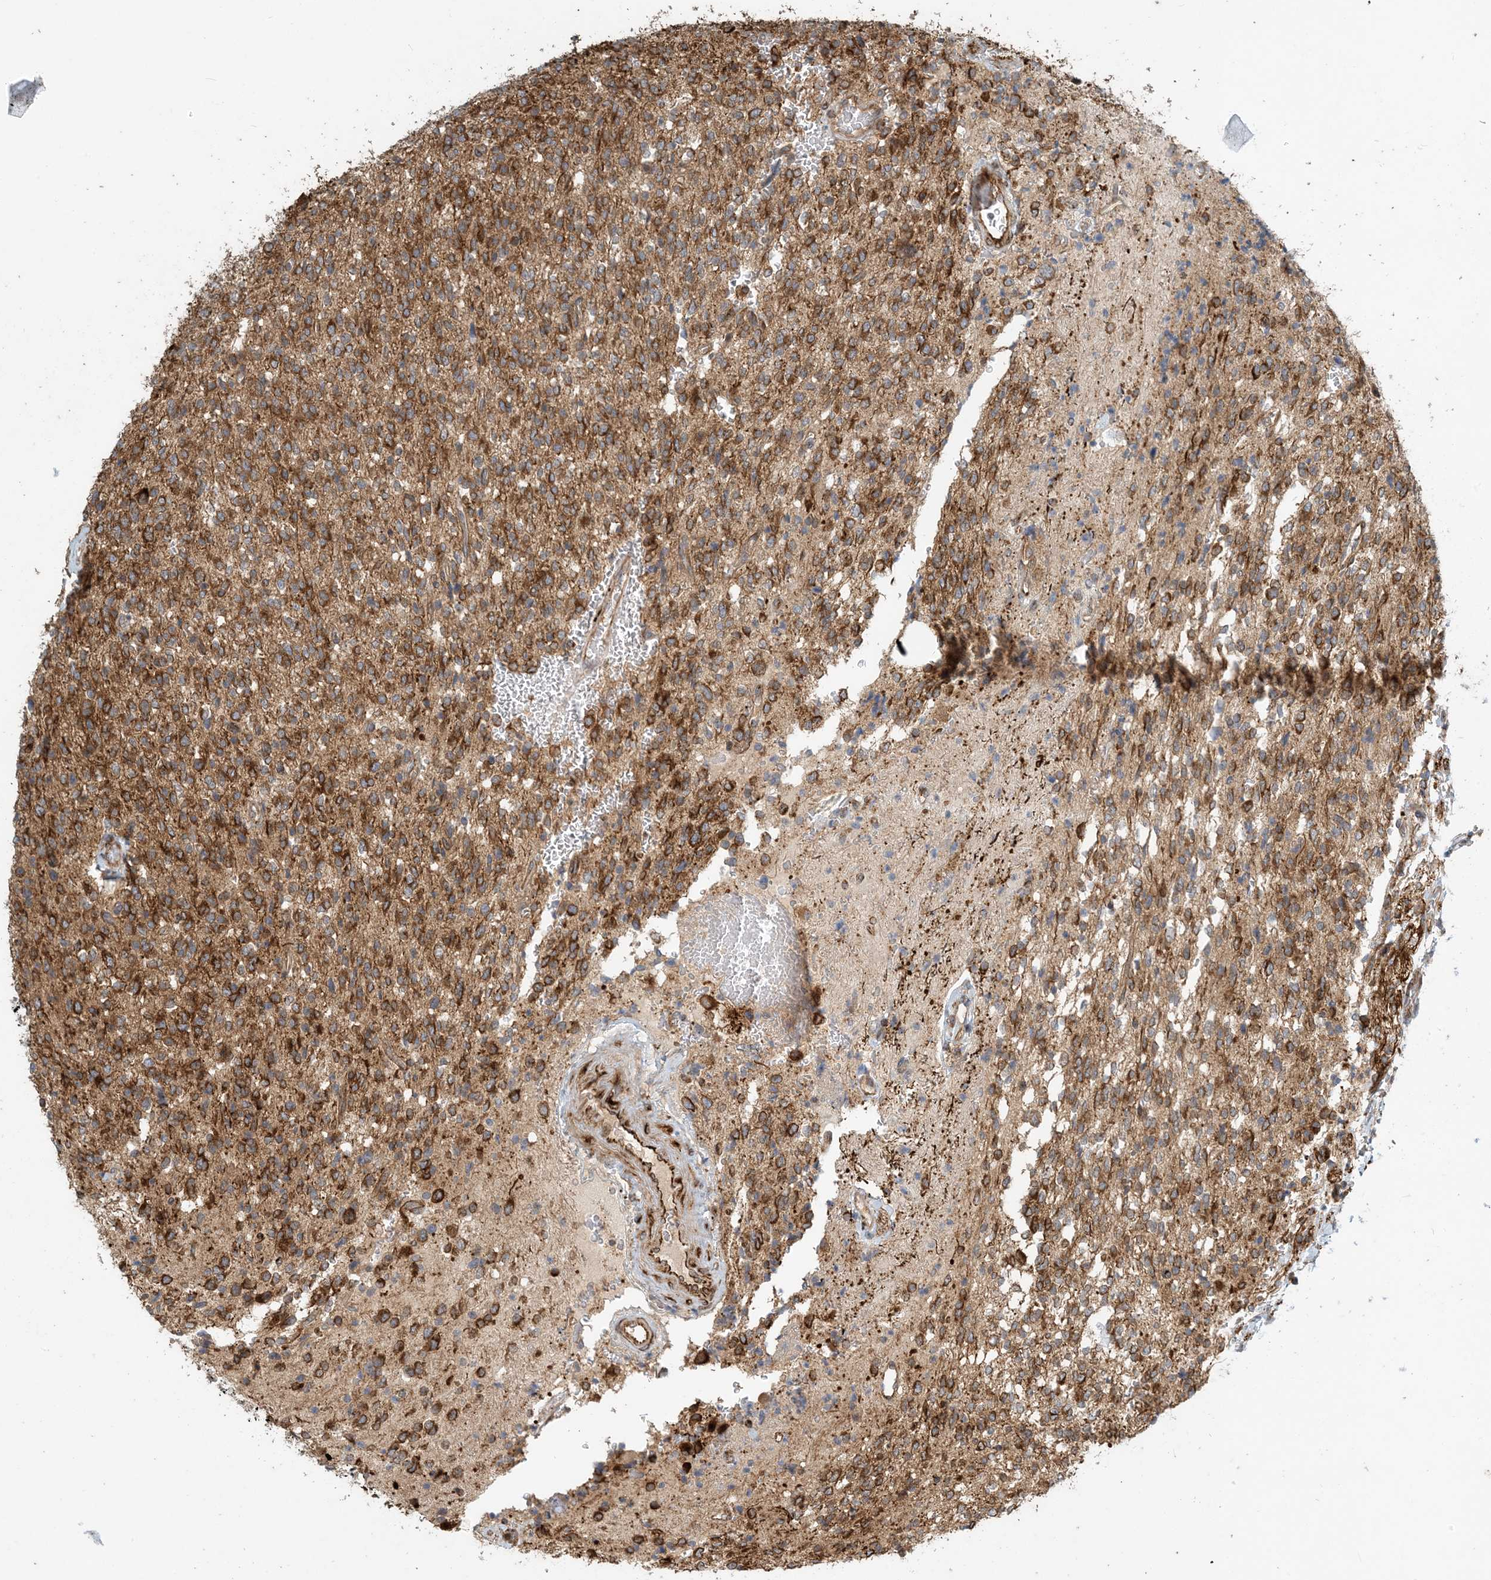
{"staining": {"intensity": "moderate", "quantity": ">75%", "location": "cytoplasmic/membranous"}, "tissue": "glioma", "cell_type": "Tumor cells", "image_type": "cancer", "snomed": [{"axis": "morphology", "description": "Glioma, malignant, High grade"}, {"axis": "topography", "description": "Brain"}], "caption": "IHC photomicrograph of malignant glioma (high-grade) stained for a protein (brown), which displays medium levels of moderate cytoplasmic/membranous staining in about >75% of tumor cells.", "gene": "ZBTB3", "patient": {"sex": "male", "age": 34}}